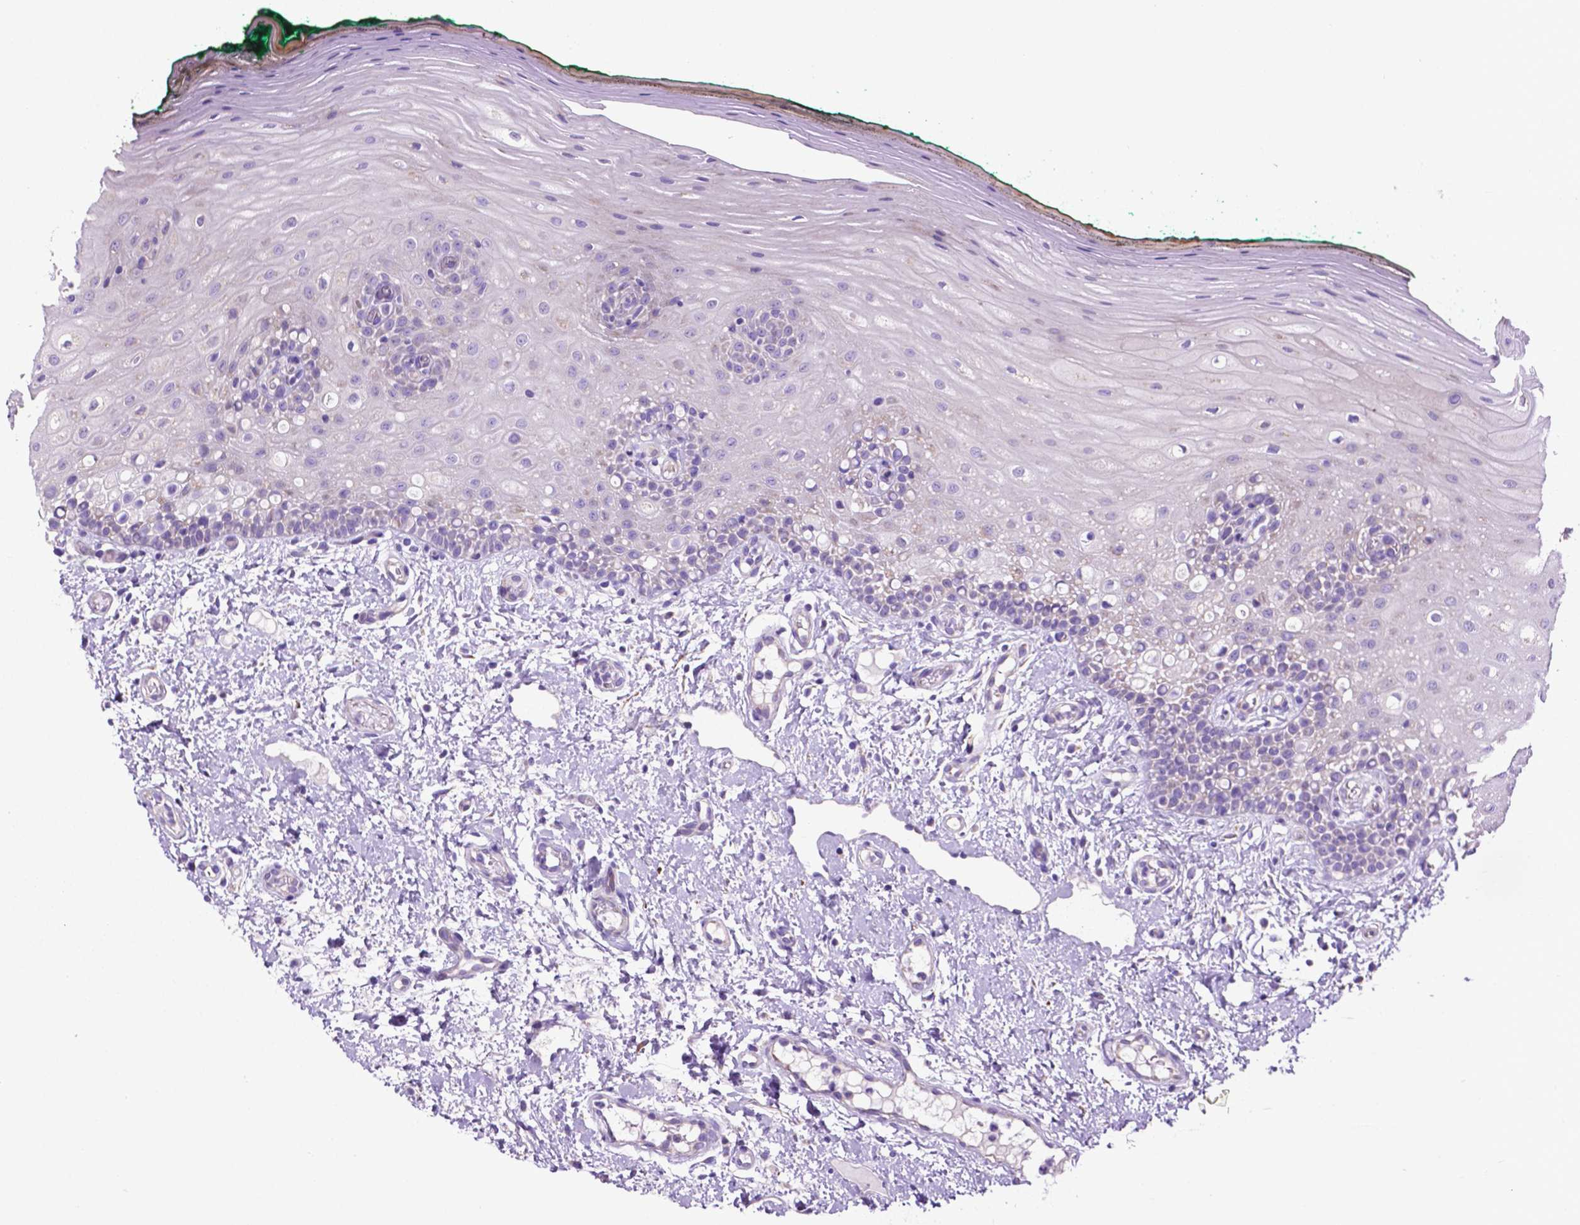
{"staining": {"intensity": "negative", "quantity": "none", "location": "none"}, "tissue": "oral mucosa", "cell_type": "Squamous epithelial cells", "image_type": "normal", "snomed": [{"axis": "morphology", "description": "Normal tissue, NOS"}, {"axis": "topography", "description": "Oral tissue"}], "caption": "Immunohistochemical staining of benign human oral mucosa displays no significant expression in squamous epithelial cells. (Immunohistochemistry, brightfield microscopy, high magnification).", "gene": "TMEM121B", "patient": {"sex": "female", "age": 83}}